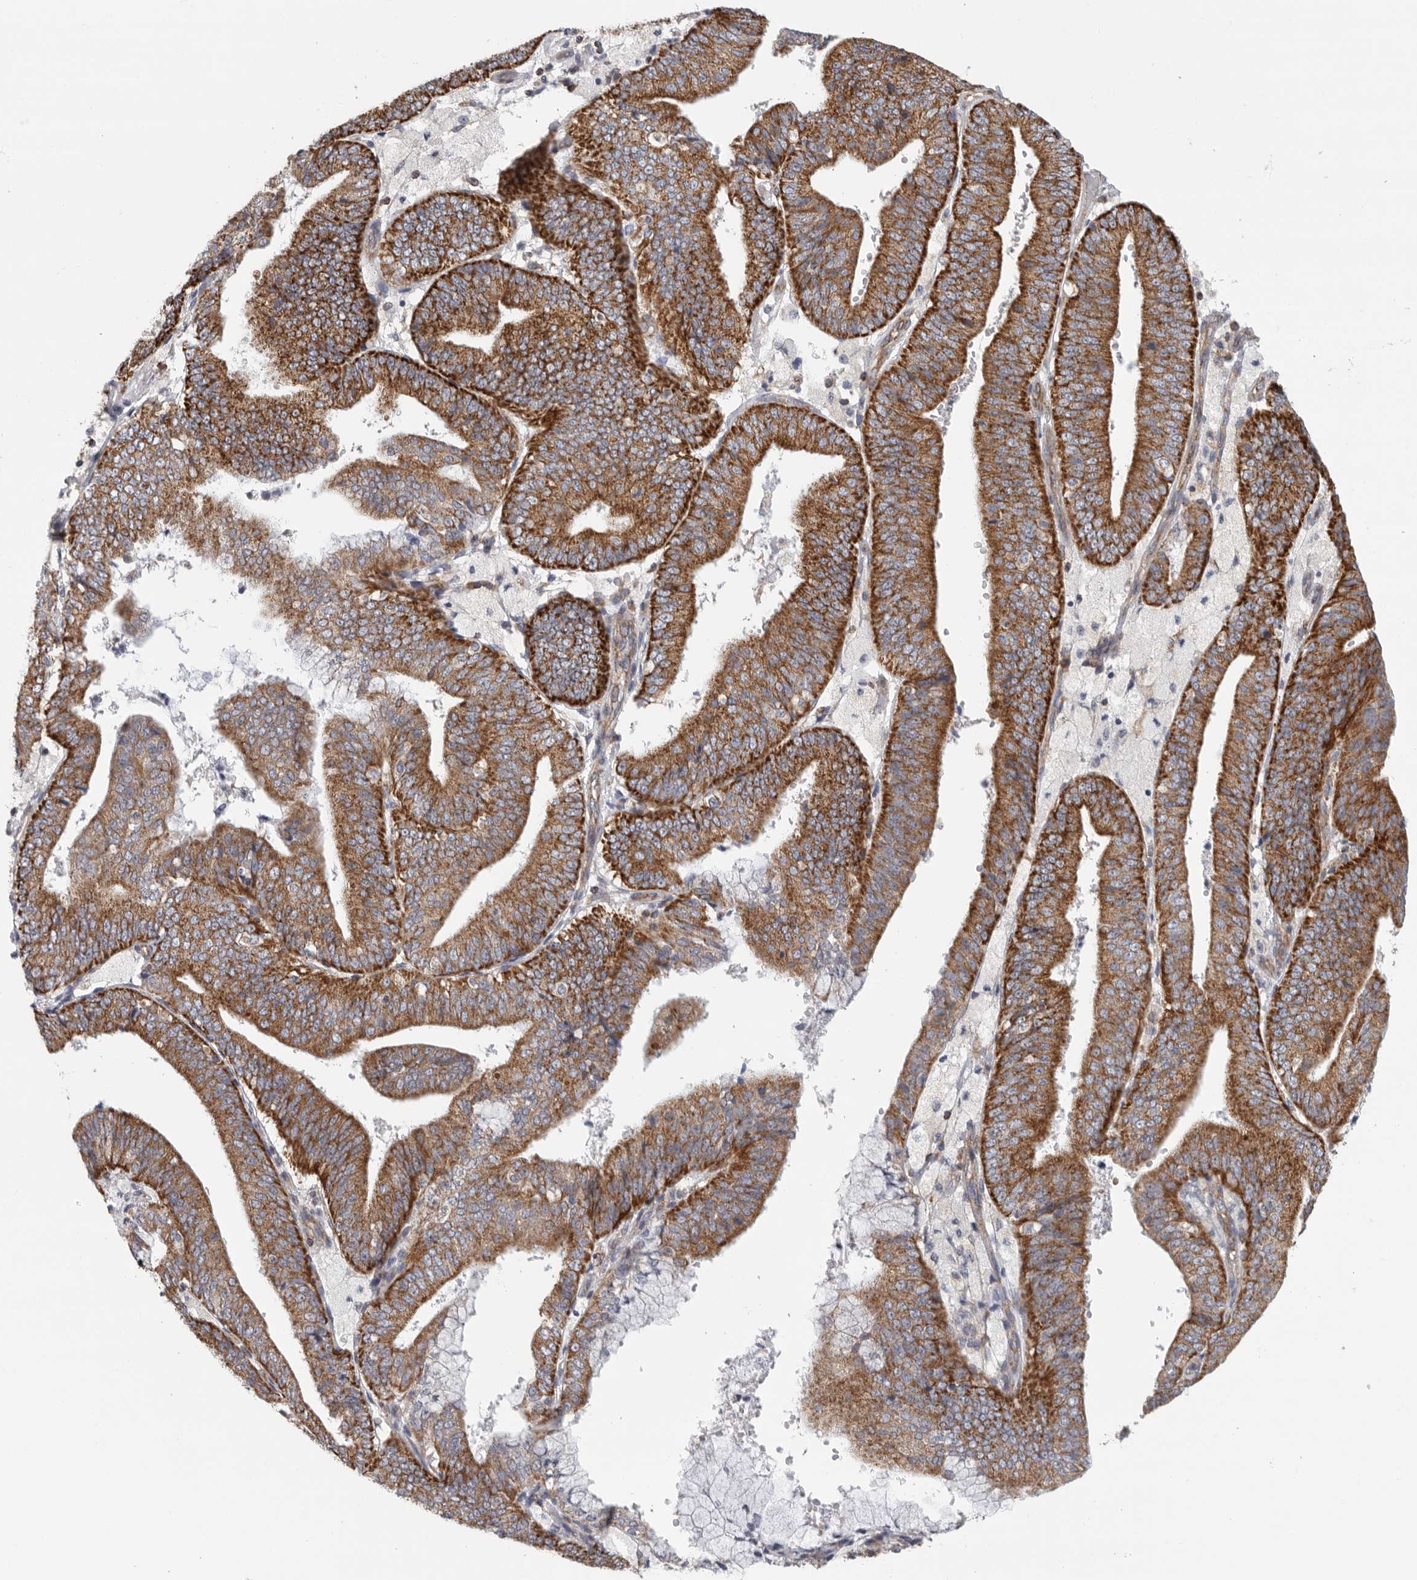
{"staining": {"intensity": "strong", "quantity": ">75%", "location": "cytoplasmic/membranous"}, "tissue": "endometrial cancer", "cell_type": "Tumor cells", "image_type": "cancer", "snomed": [{"axis": "morphology", "description": "Adenocarcinoma, NOS"}, {"axis": "topography", "description": "Endometrium"}], "caption": "The micrograph displays a brown stain indicating the presence of a protein in the cytoplasmic/membranous of tumor cells in endometrial cancer (adenocarcinoma). The staining was performed using DAB to visualize the protein expression in brown, while the nuclei were stained in blue with hematoxylin (Magnification: 20x).", "gene": "FKBP8", "patient": {"sex": "female", "age": 63}}